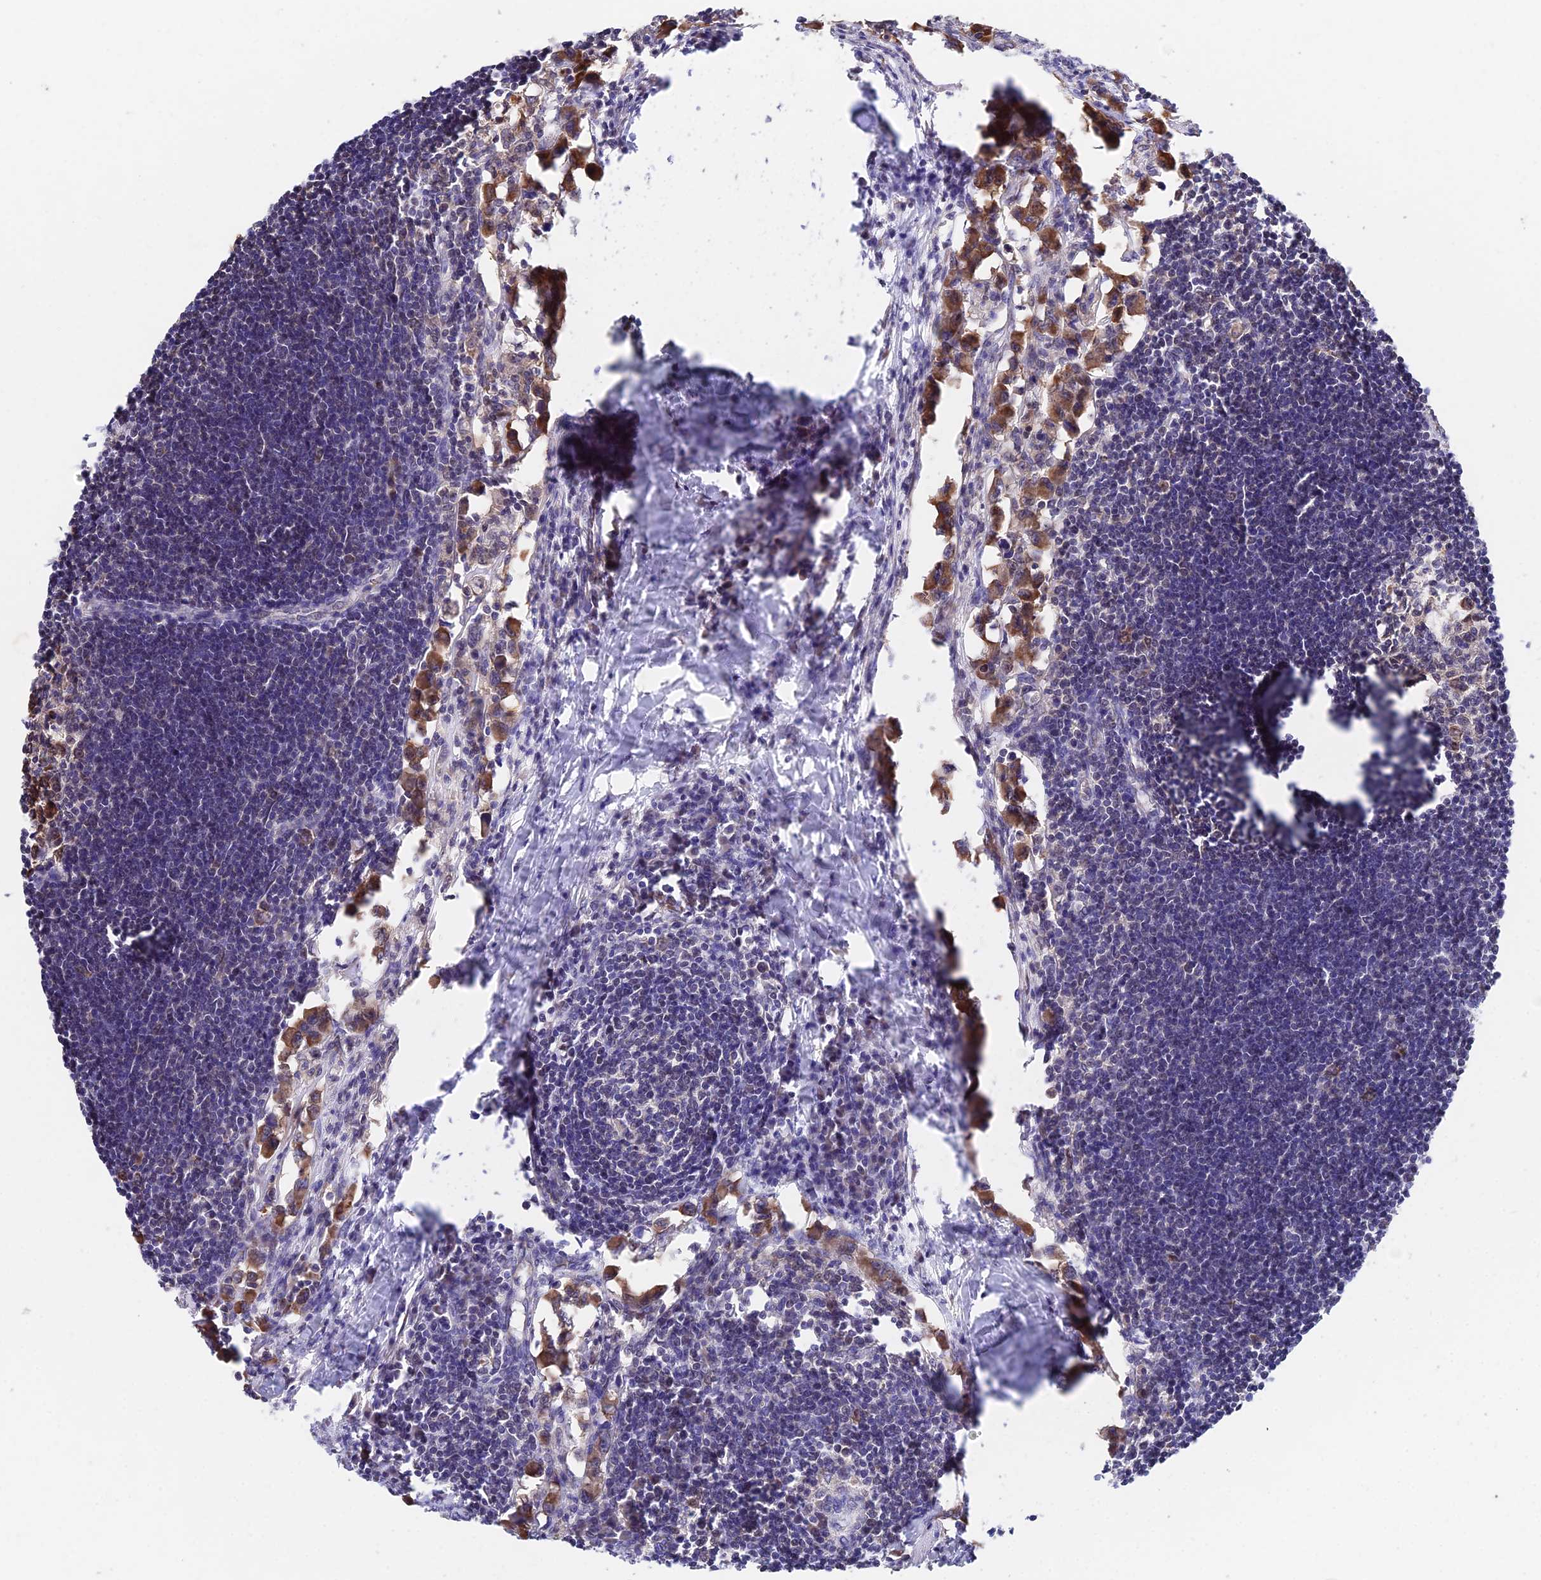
{"staining": {"intensity": "moderate", "quantity": "25%-75%", "location": "cytoplasmic/membranous"}, "tissue": "lymph node", "cell_type": "Germinal center cells", "image_type": "normal", "snomed": [{"axis": "morphology", "description": "Normal tissue, NOS"}, {"axis": "morphology", "description": "Malignant melanoma, Metastatic site"}, {"axis": "topography", "description": "Lymph node"}], "caption": "A brown stain highlights moderate cytoplasmic/membranous staining of a protein in germinal center cells of unremarkable lymph node. (IHC, brightfield microscopy, high magnification).", "gene": "INPP4A", "patient": {"sex": "male", "age": 41}}